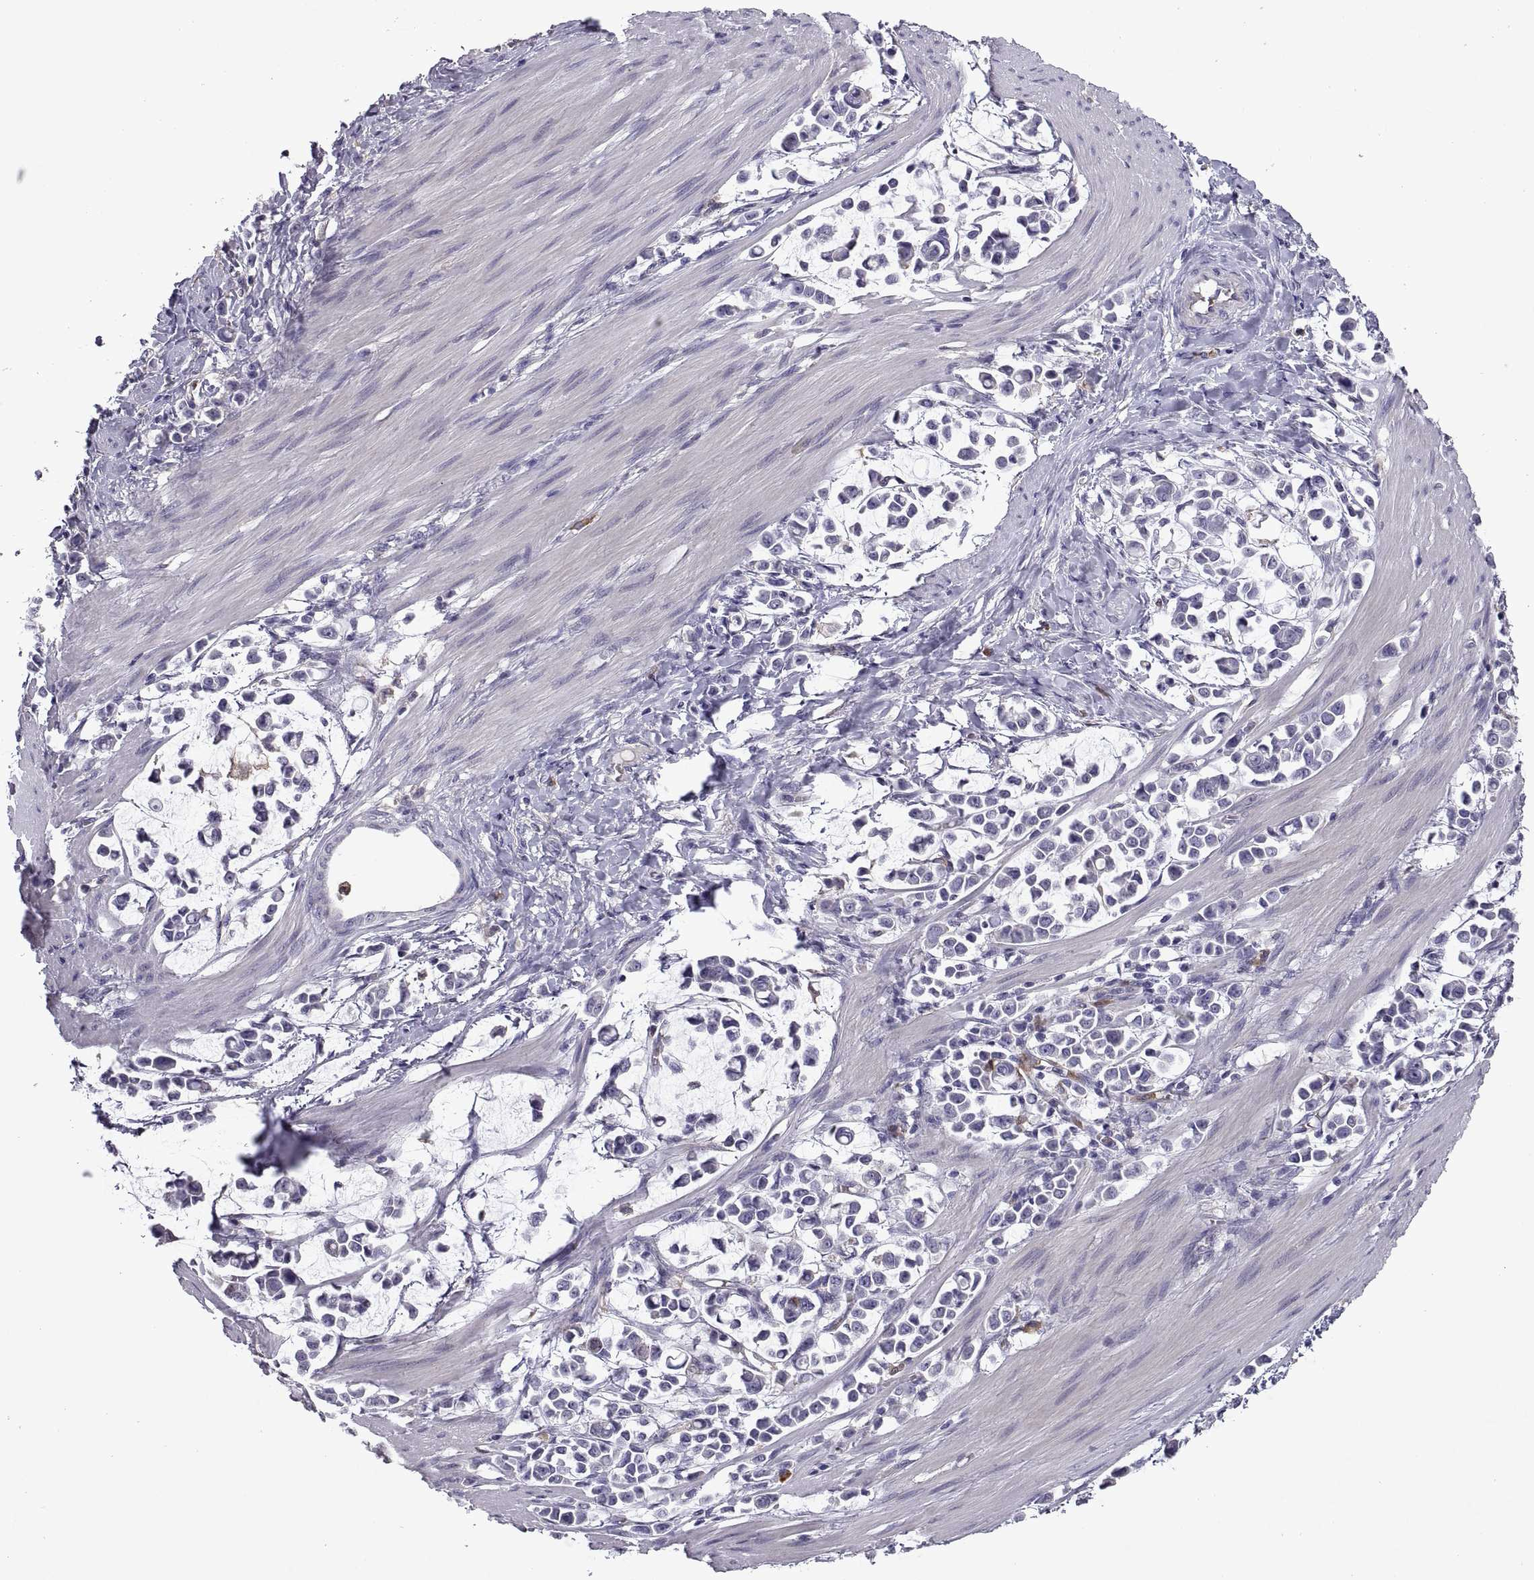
{"staining": {"intensity": "negative", "quantity": "none", "location": "none"}, "tissue": "stomach cancer", "cell_type": "Tumor cells", "image_type": "cancer", "snomed": [{"axis": "morphology", "description": "Adenocarcinoma, NOS"}, {"axis": "topography", "description": "Stomach"}], "caption": "IHC of human stomach cancer reveals no staining in tumor cells. (Stains: DAB (3,3'-diaminobenzidine) immunohistochemistry with hematoxylin counter stain, Microscopy: brightfield microscopy at high magnification).", "gene": "DOK3", "patient": {"sex": "male", "age": 82}}